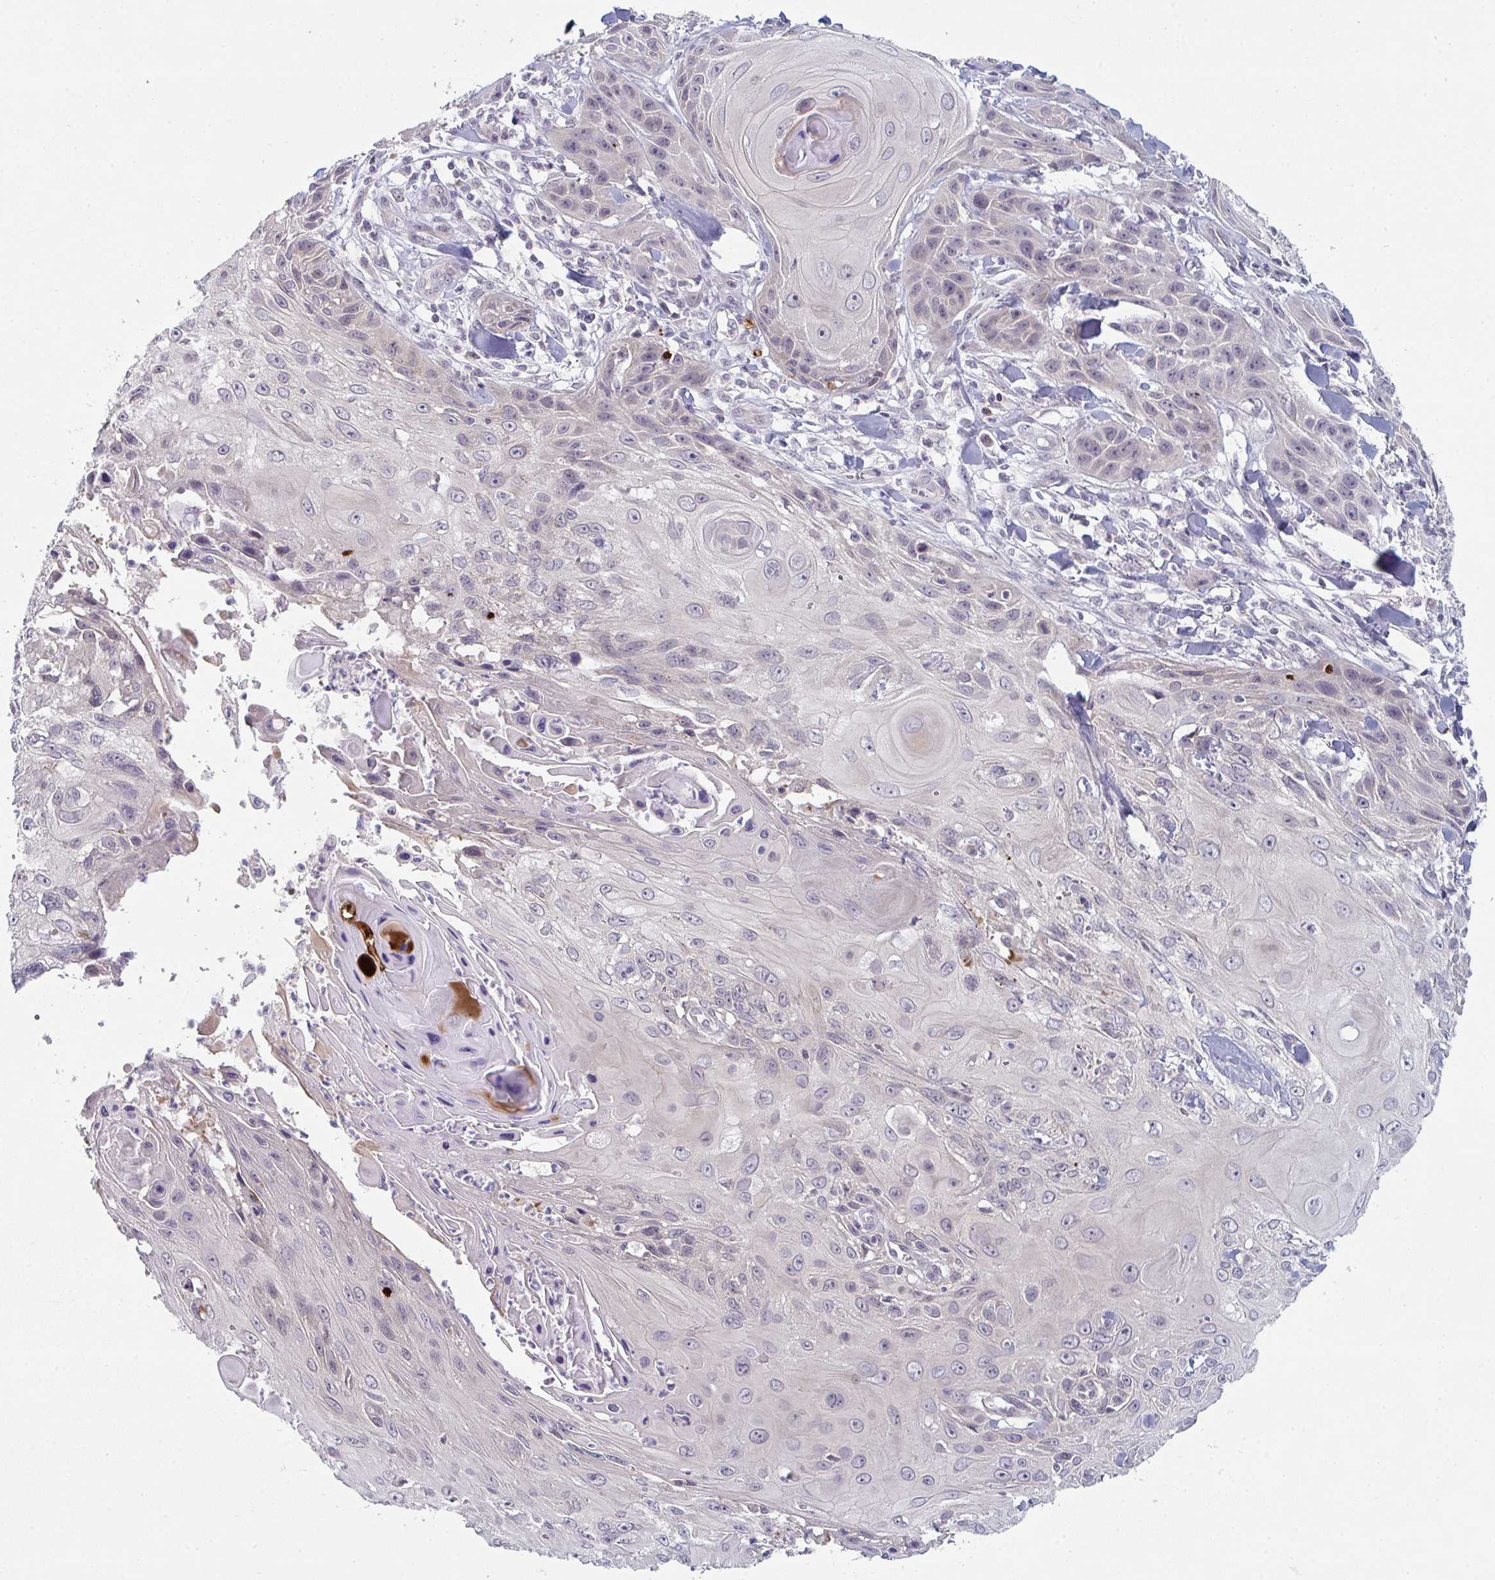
{"staining": {"intensity": "negative", "quantity": "none", "location": "none"}, "tissue": "skin cancer", "cell_type": "Tumor cells", "image_type": "cancer", "snomed": [{"axis": "morphology", "description": "Squamous cell carcinoma, NOS"}, {"axis": "topography", "description": "Skin"}, {"axis": "topography", "description": "Vulva"}], "caption": "Human skin squamous cell carcinoma stained for a protein using immunohistochemistry reveals no positivity in tumor cells.", "gene": "ZNF214", "patient": {"sex": "female", "age": 83}}